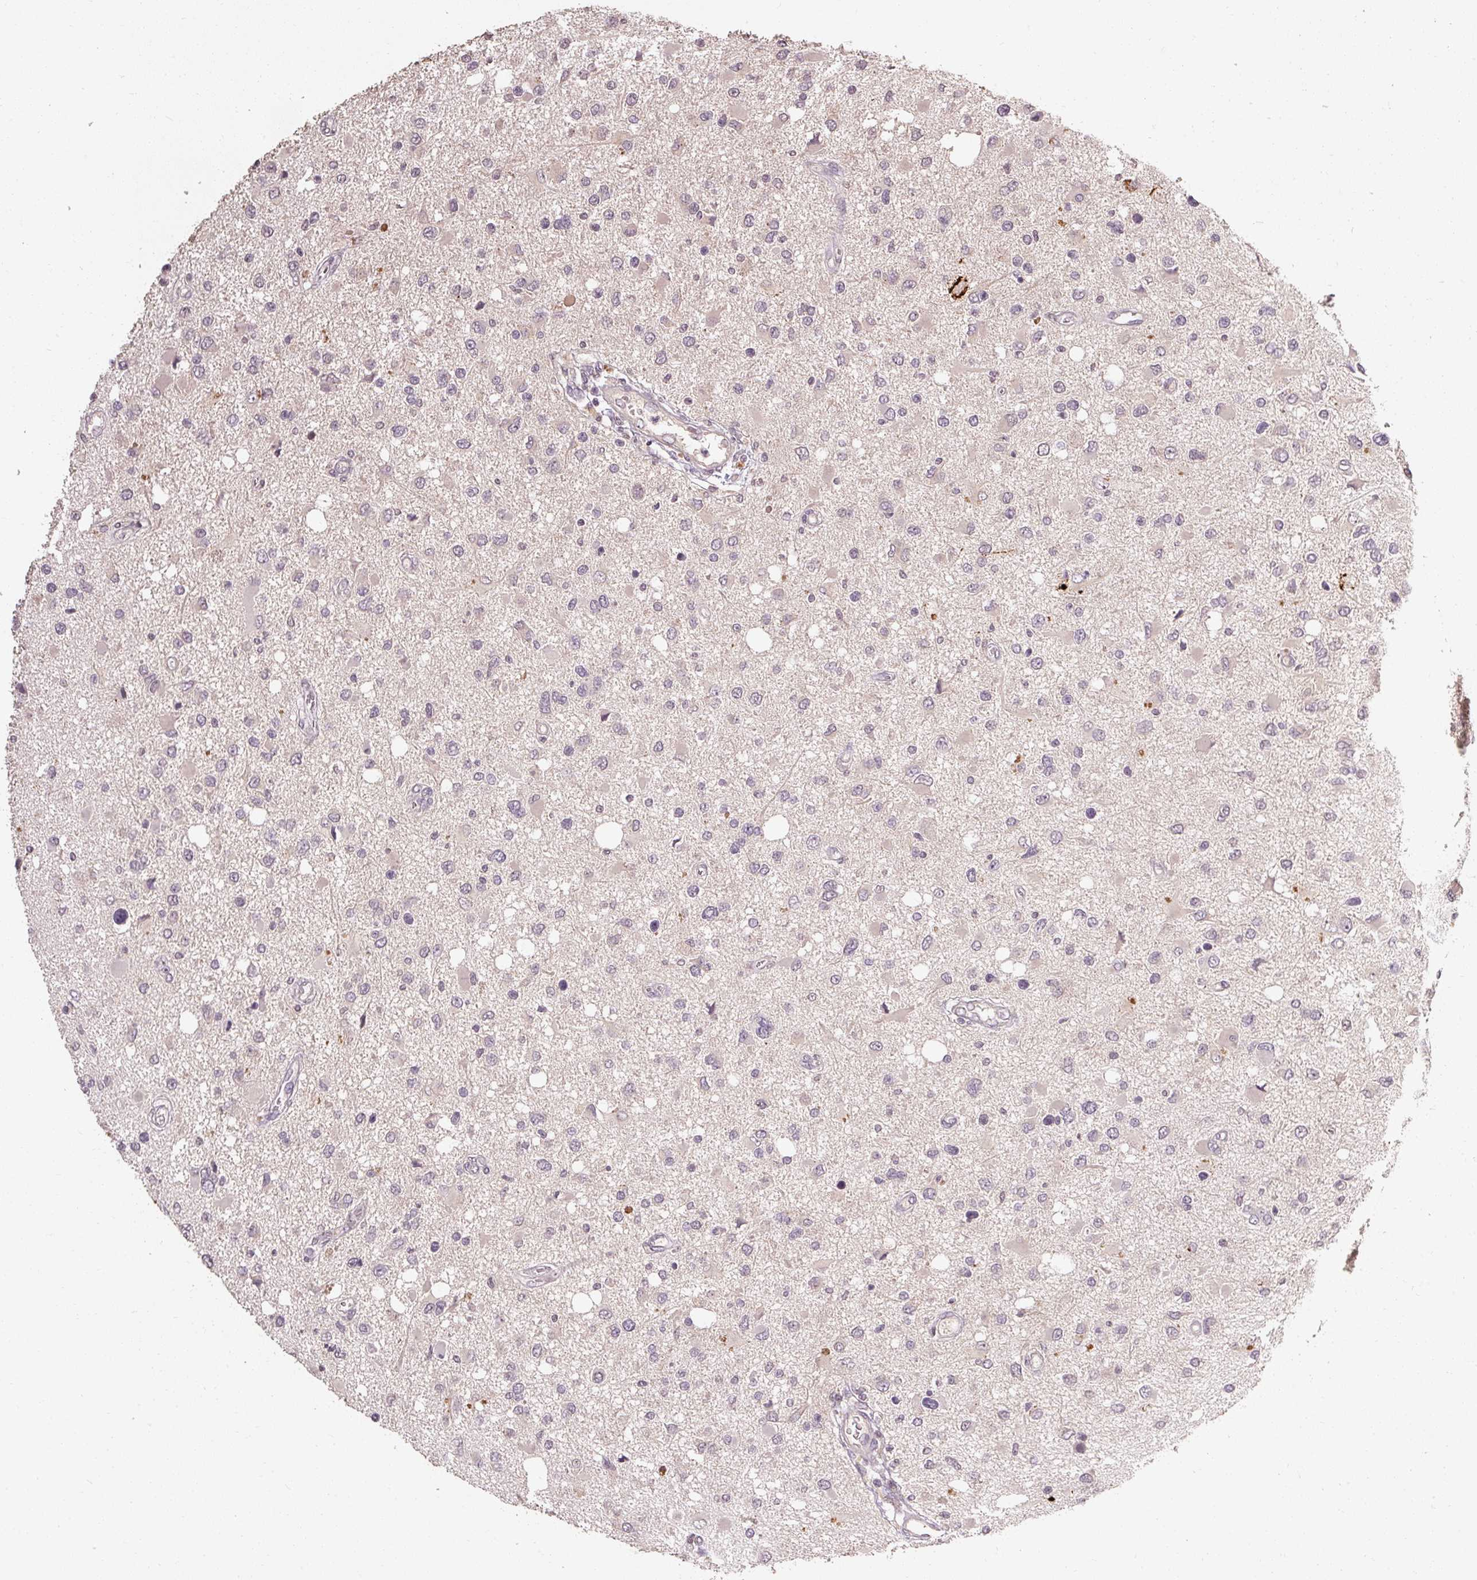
{"staining": {"intensity": "negative", "quantity": "none", "location": "none"}, "tissue": "glioma", "cell_type": "Tumor cells", "image_type": "cancer", "snomed": [{"axis": "morphology", "description": "Glioma, malignant, High grade"}, {"axis": "topography", "description": "Brain"}], "caption": "Protein analysis of malignant high-grade glioma demonstrates no significant staining in tumor cells.", "gene": "CFAP65", "patient": {"sex": "male", "age": 53}}